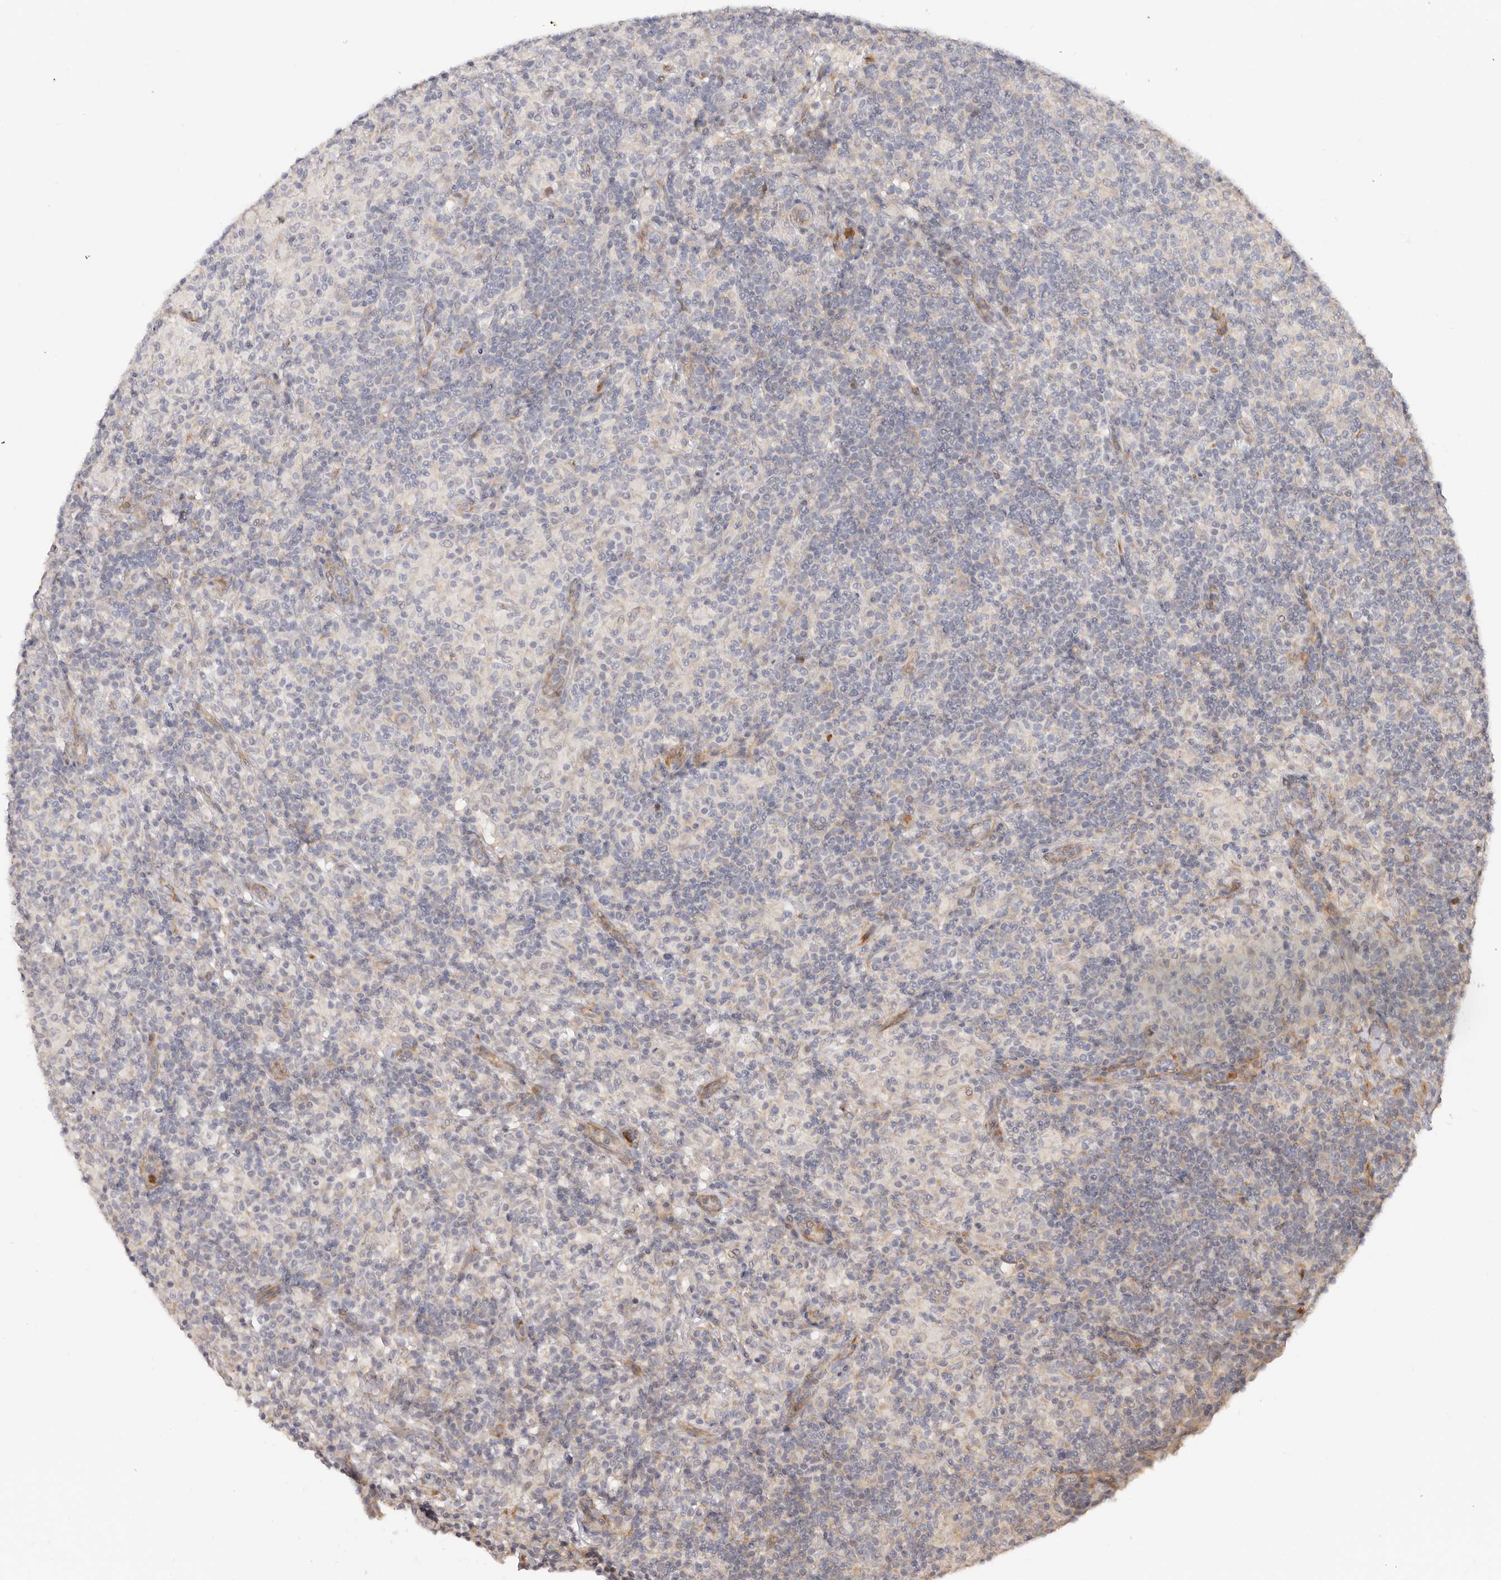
{"staining": {"intensity": "negative", "quantity": "none", "location": "none"}, "tissue": "lymphoma", "cell_type": "Tumor cells", "image_type": "cancer", "snomed": [{"axis": "morphology", "description": "Hodgkin's disease, NOS"}, {"axis": "topography", "description": "Lymph node"}], "caption": "Human lymphoma stained for a protein using immunohistochemistry exhibits no positivity in tumor cells.", "gene": "BCL2L15", "patient": {"sex": "male", "age": 70}}